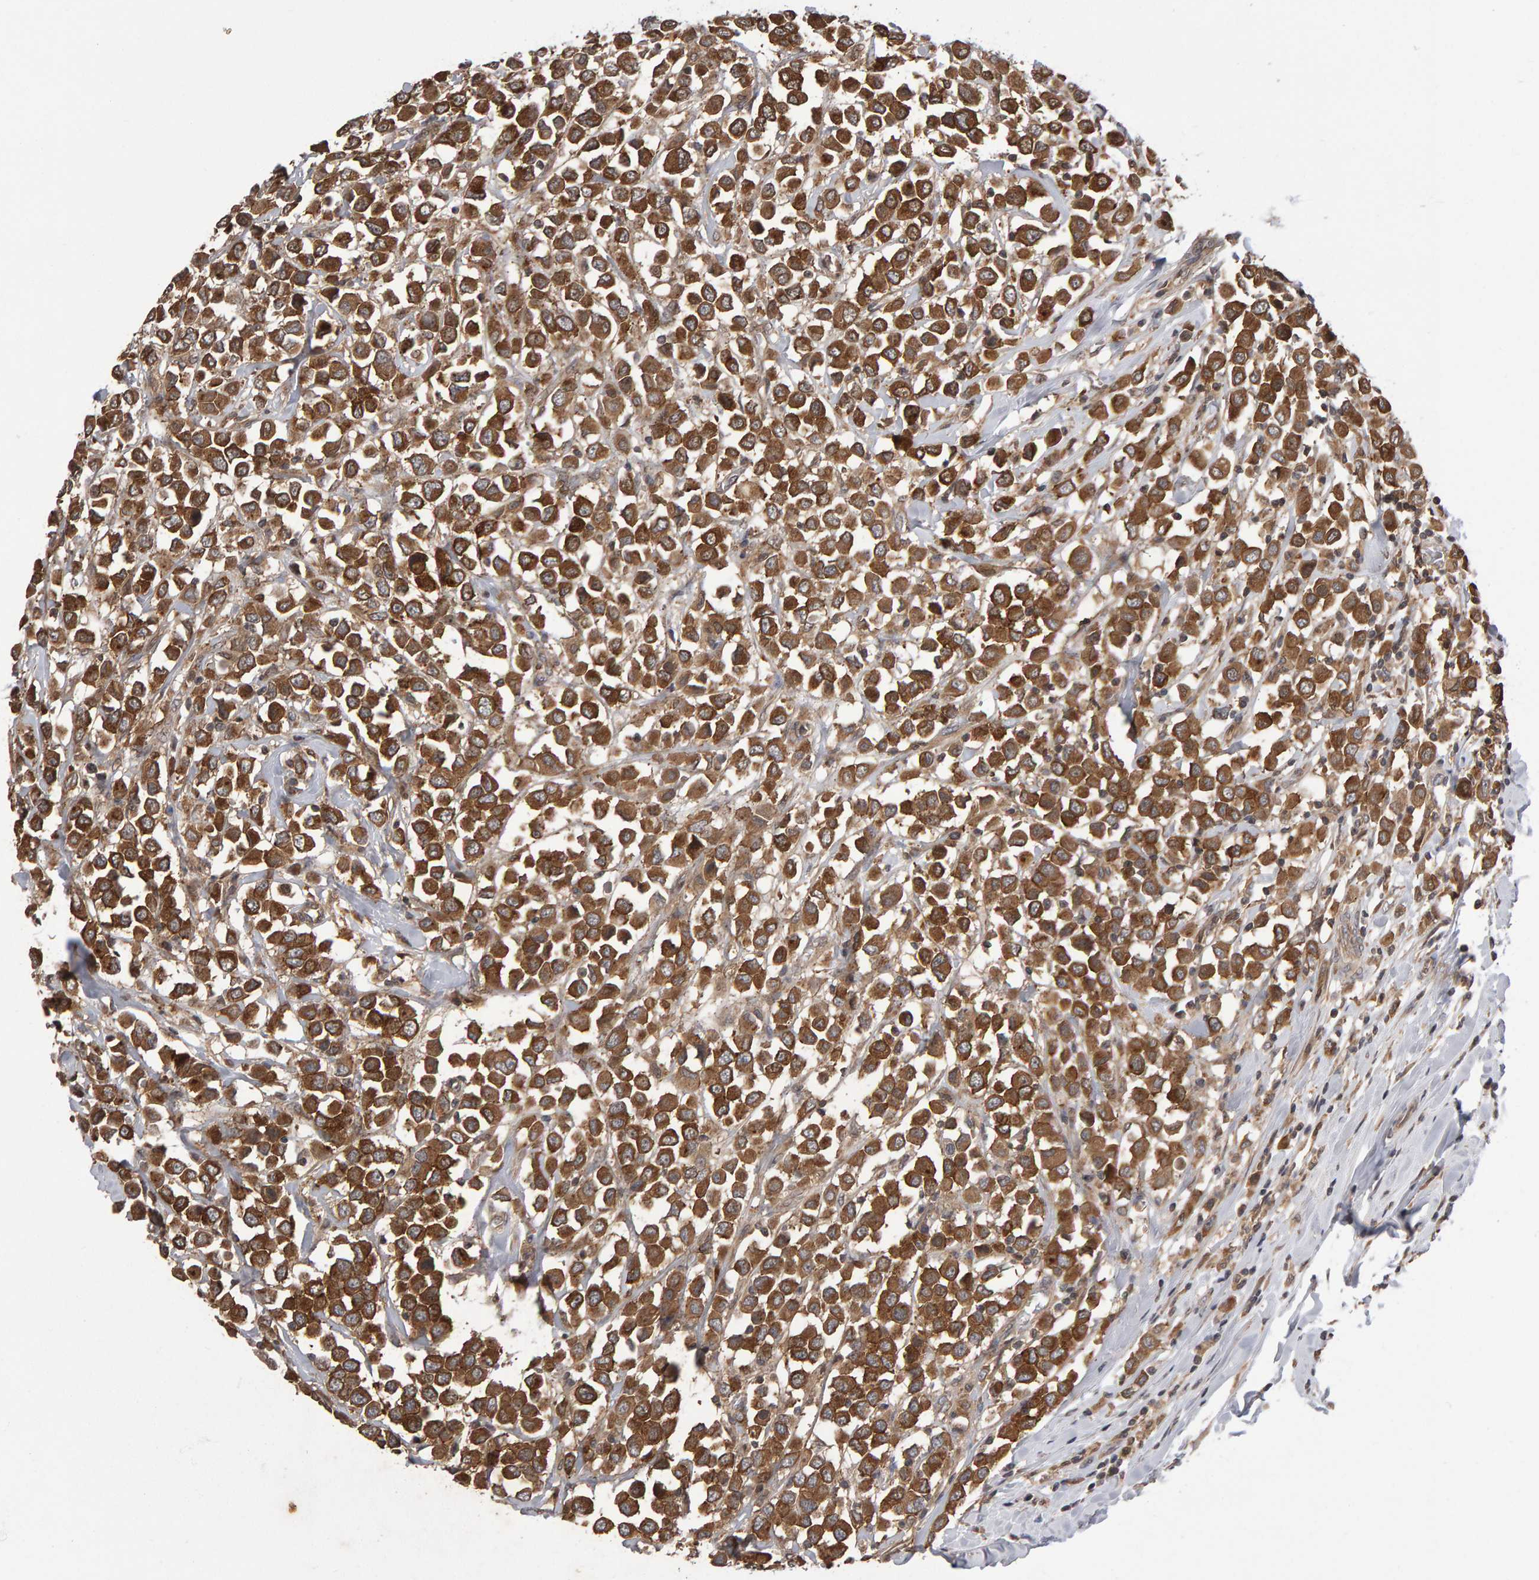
{"staining": {"intensity": "strong", "quantity": ">75%", "location": "cytoplasmic/membranous"}, "tissue": "breast cancer", "cell_type": "Tumor cells", "image_type": "cancer", "snomed": [{"axis": "morphology", "description": "Duct carcinoma"}, {"axis": "topography", "description": "Breast"}], "caption": "IHC micrograph of neoplastic tissue: infiltrating ductal carcinoma (breast) stained using immunohistochemistry exhibits high levels of strong protein expression localized specifically in the cytoplasmic/membranous of tumor cells, appearing as a cytoplasmic/membranous brown color.", "gene": "SCRIB", "patient": {"sex": "female", "age": 61}}